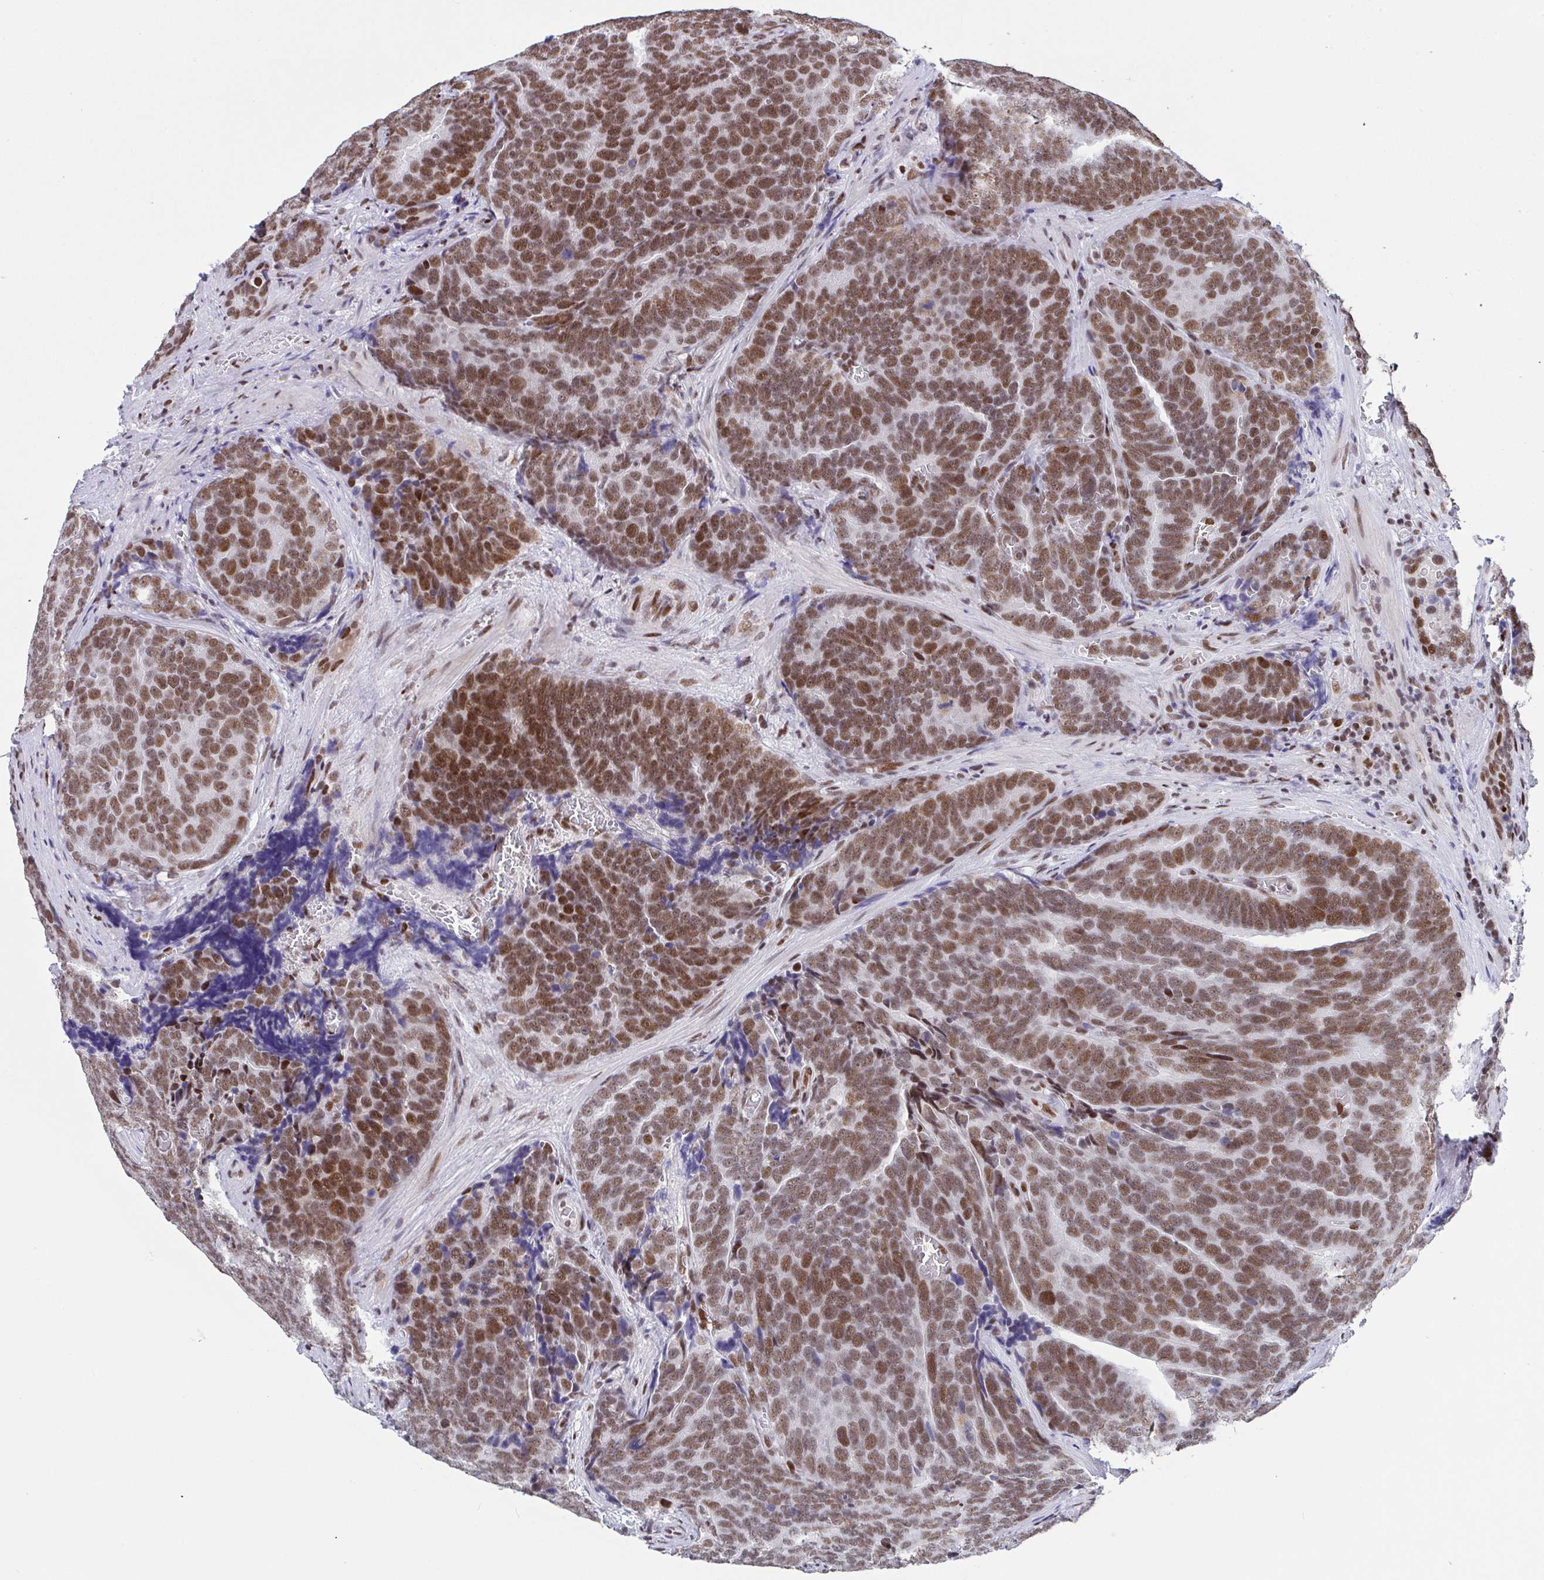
{"staining": {"intensity": "moderate", "quantity": ">75%", "location": "nuclear"}, "tissue": "prostate cancer", "cell_type": "Tumor cells", "image_type": "cancer", "snomed": [{"axis": "morphology", "description": "Adenocarcinoma, Low grade"}, {"axis": "topography", "description": "Prostate"}], "caption": "A medium amount of moderate nuclear expression is present in approximately >75% of tumor cells in prostate low-grade adenocarcinoma tissue. (Brightfield microscopy of DAB IHC at high magnification).", "gene": "CLP1", "patient": {"sex": "male", "age": 62}}